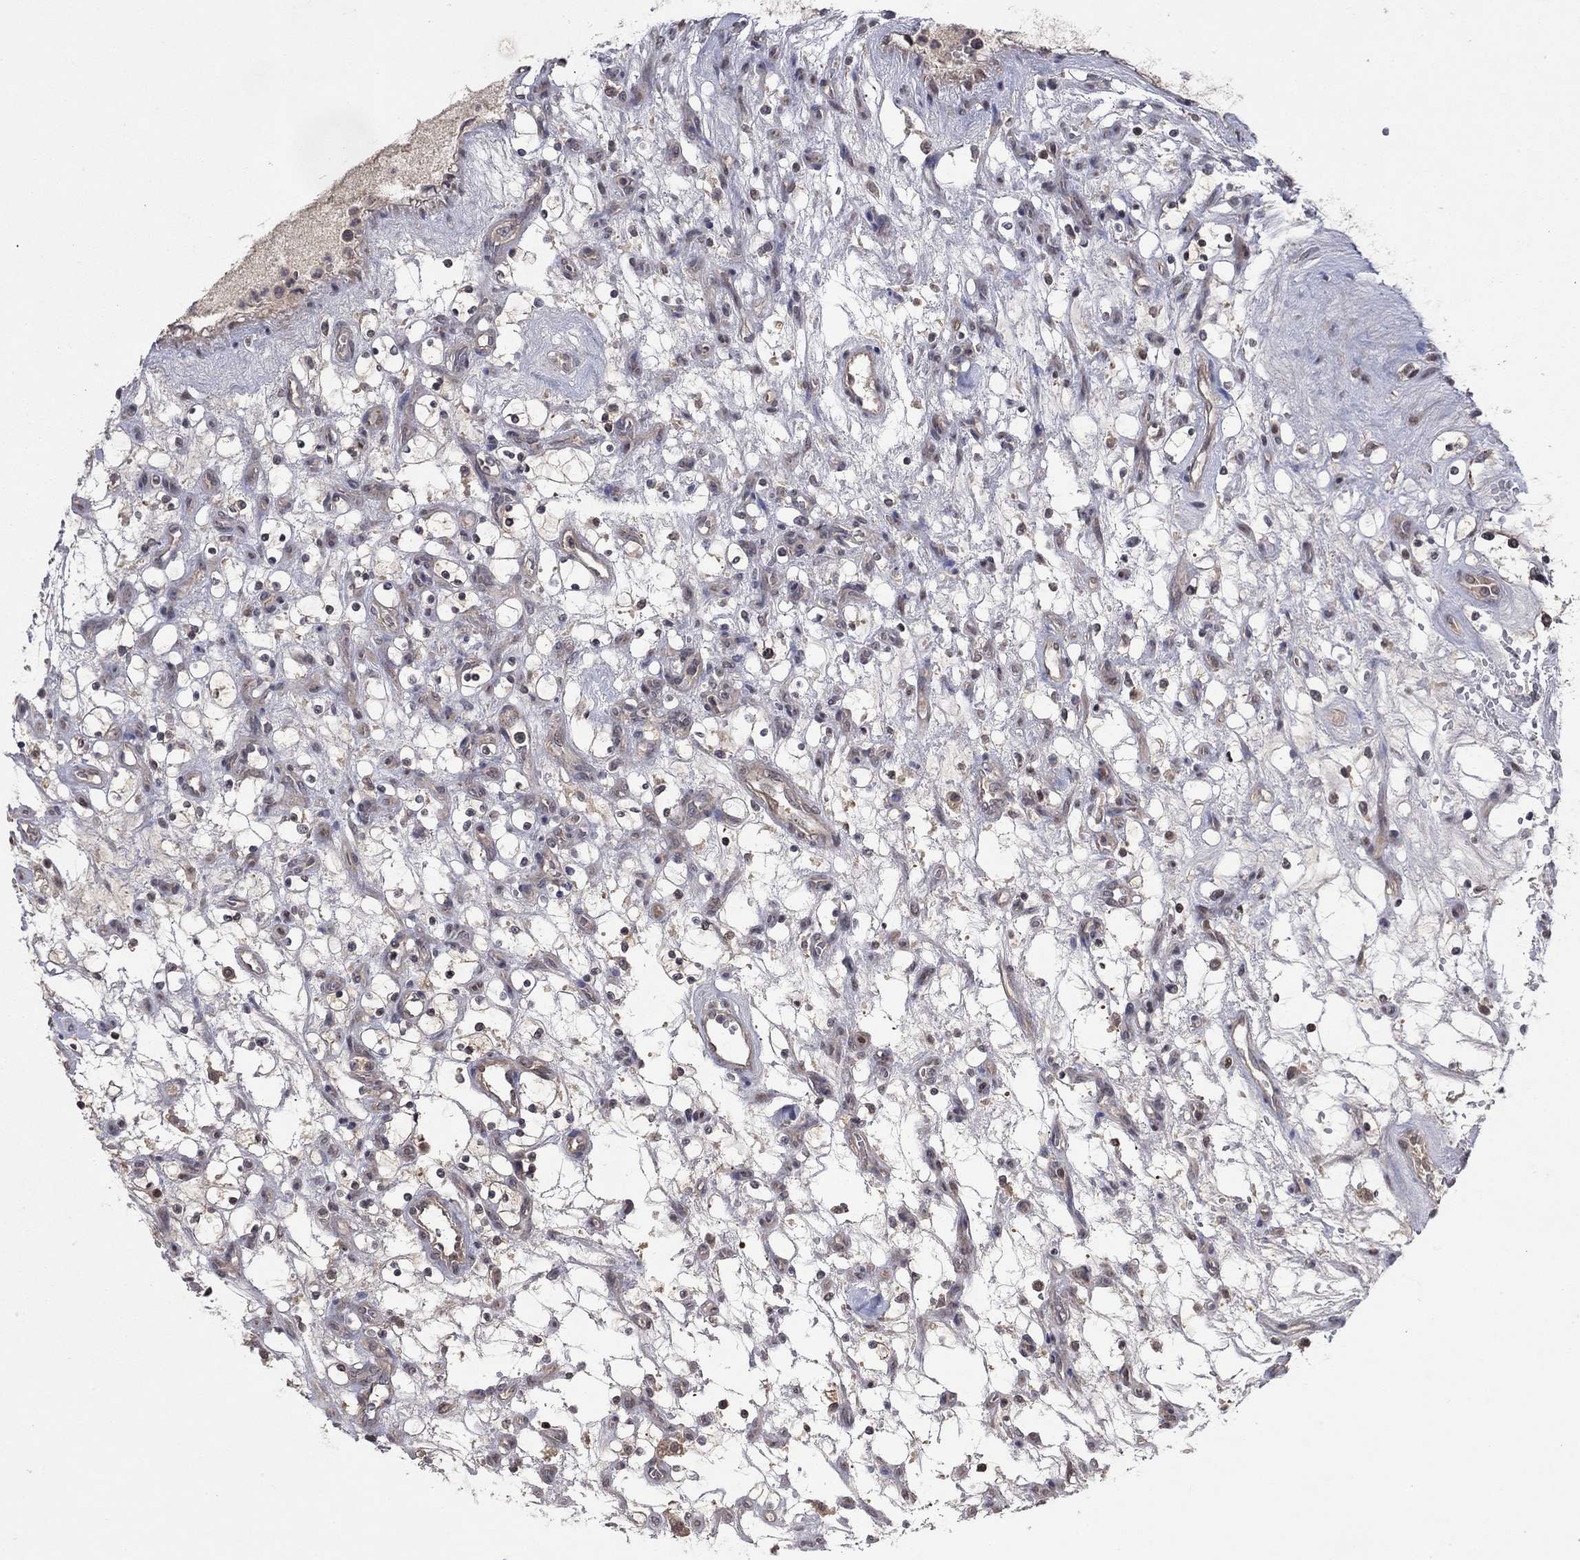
{"staining": {"intensity": "weak", "quantity": "25%-75%", "location": "cytoplasmic/membranous"}, "tissue": "renal cancer", "cell_type": "Tumor cells", "image_type": "cancer", "snomed": [{"axis": "morphology", "description": "Adenocarcinoma, NOS"}, {"axis": "topography", "description": "Kidney"}], "caption": "A high-resolution histopathology image shows immunohistochemistry staining of adenocarcinoma (renal), which reveals weak cytoplasmic/membranous positivity in about 25%-75% of tumor cells.", "gene": "IAH1", "patient": {"sex": "female", "age": 69}}